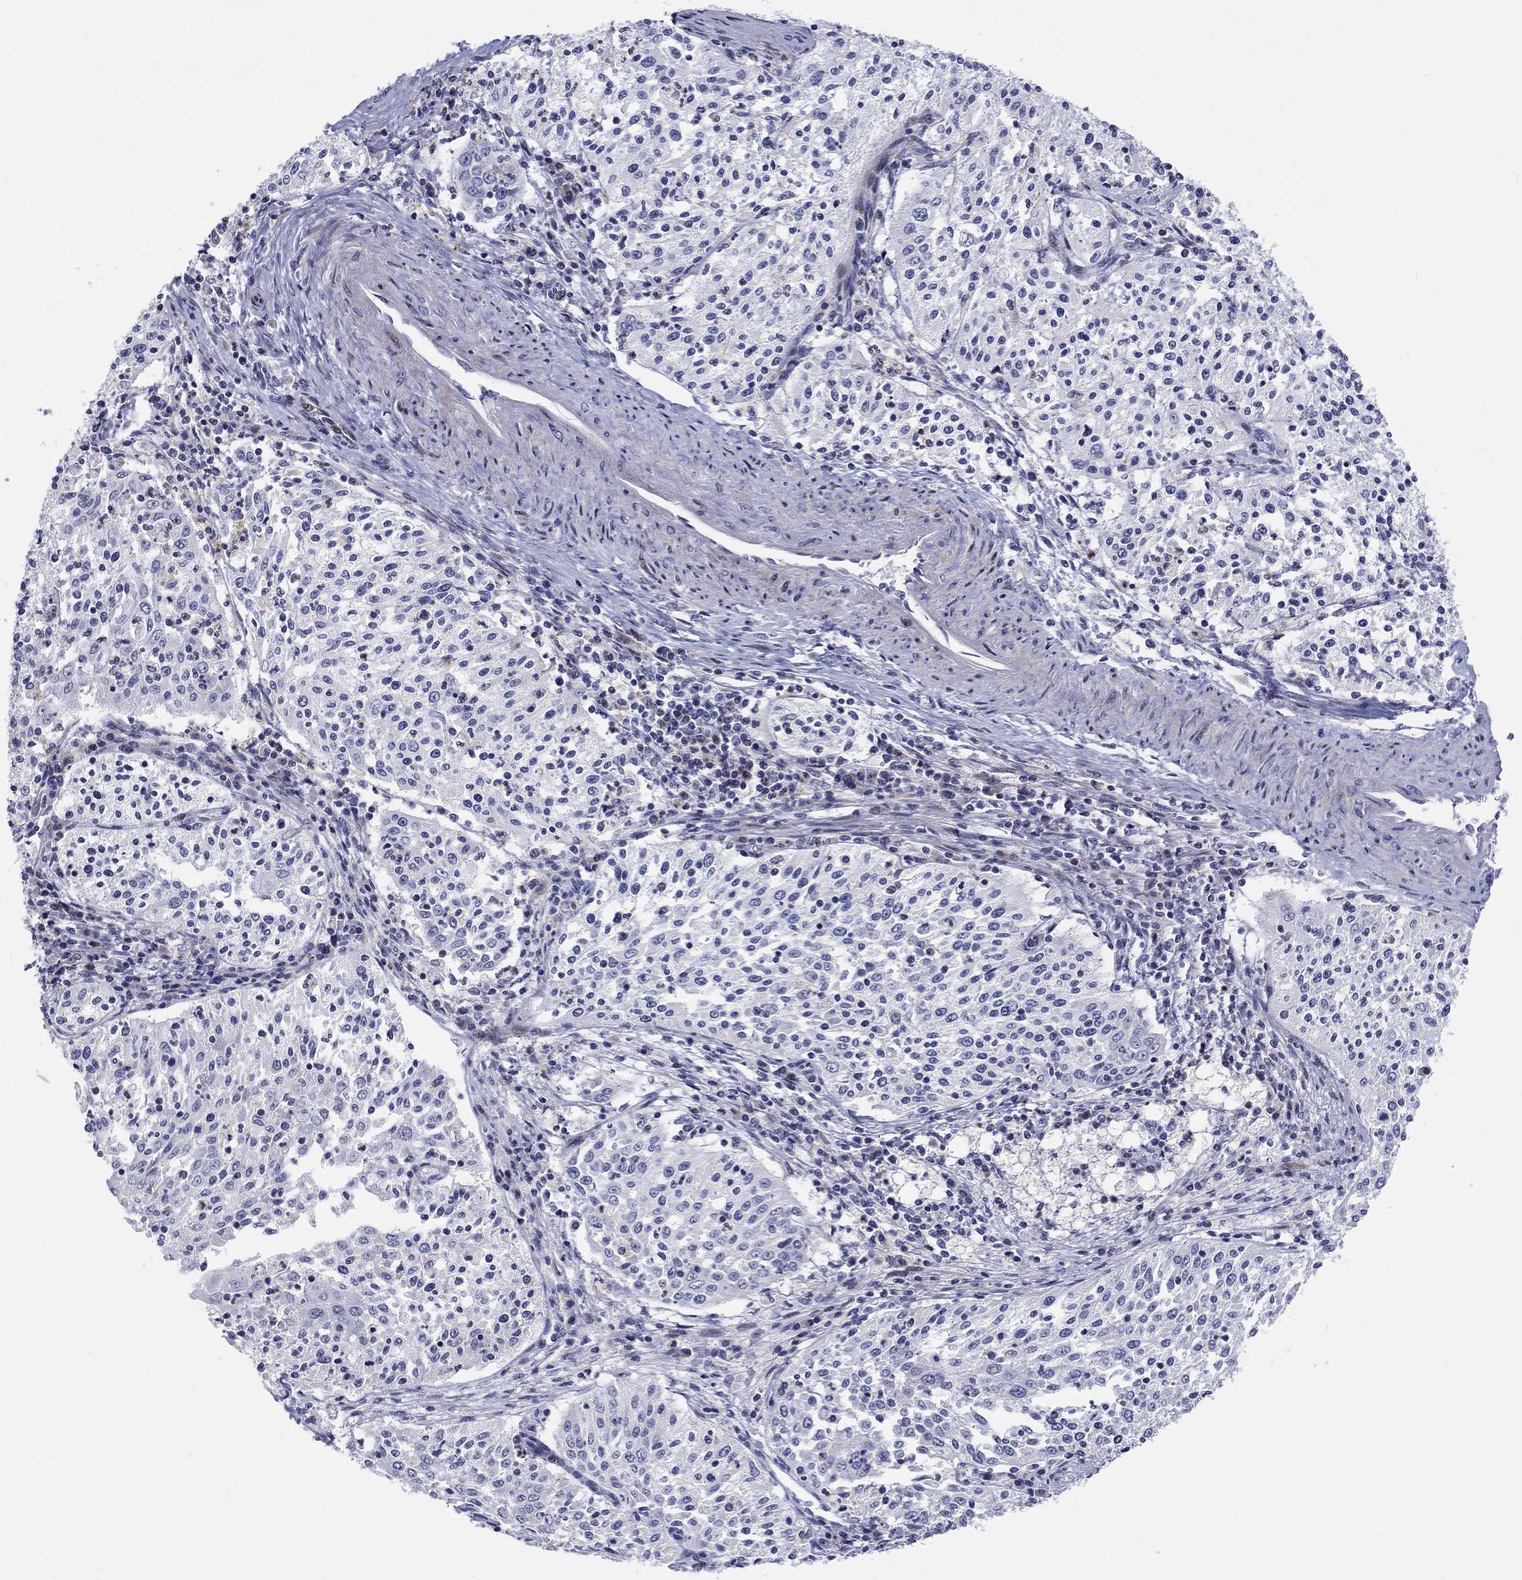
{"staining": {"intensity": "negative", "quantity": "none", "location": "none"}, "tissue": "cervical cancer", "cell_type": "Tumor cells", "image_type": "cancer", "snomed": [{"axis": "morphology", "description": "Squamous cell carcinoma, NOS"}, {"axis": "topography", "description": "Cervix"}], "caption": "Tumor cells show no significant protein staining in cervical squamous cell carcinoma.", "gene": "ARHGAP36", "patient": {"sex": "female", "age": 41}}